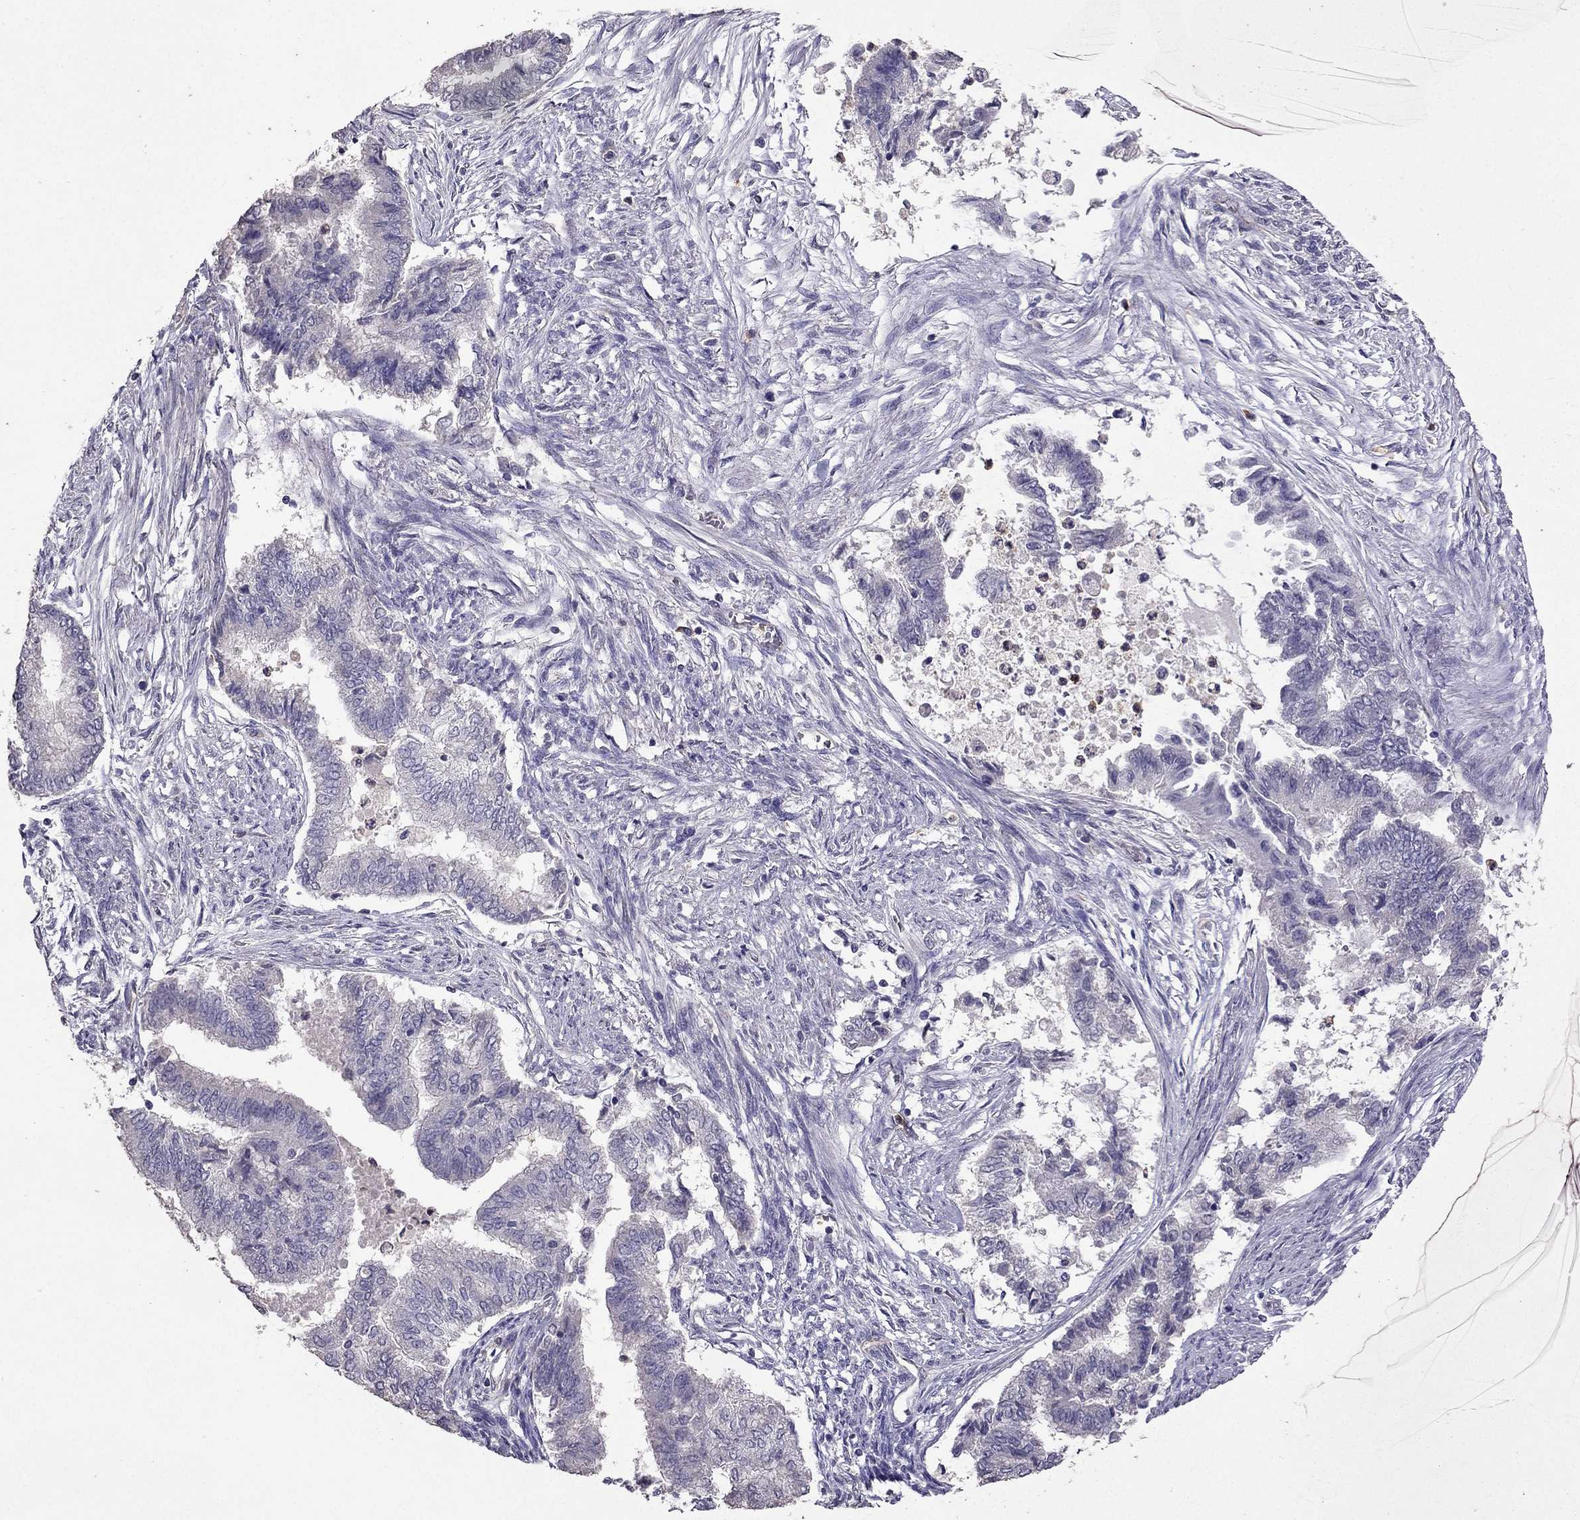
{"staining": {"intensity": "negative", "quantity": "none", "location": "none"}, "tissue": "endometrial cancer", "cell_type": "Tumor cells", "image_type": "cancer", "snomed": [{"axis": "morphology", "description": "Adenocarcinoma, NOS"}, {"axis": "topography", "description": "Endometrium"}], "caption": "The immunohistochemistry (IHC) image has no significant staining in tumor cells of endometrial cancer tissue.", "gene": "RFLNB", "patient": {"sex": "female", "age": 65}}